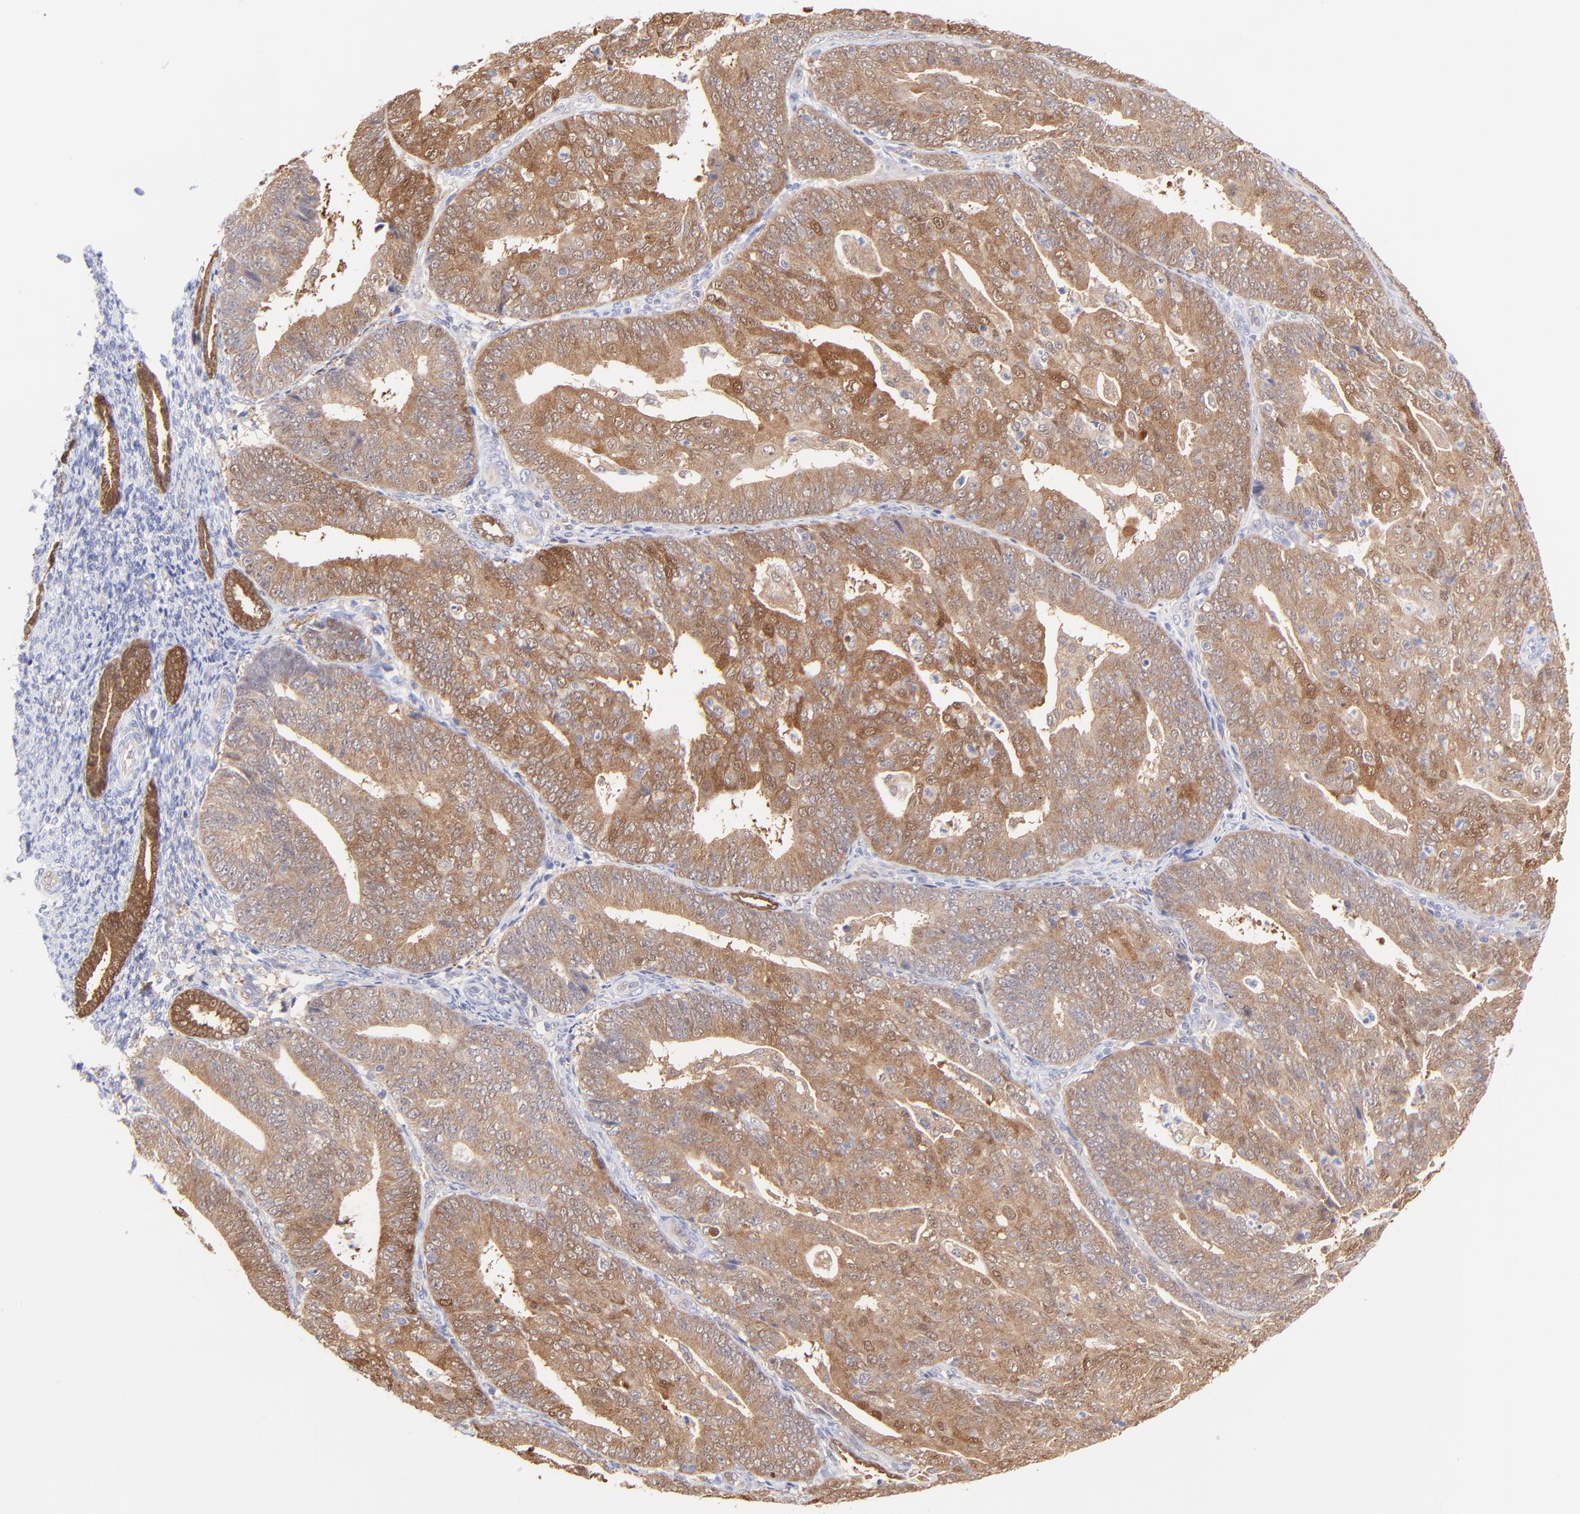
{"staining": {"intensity": "moderate", "quantity": ">75%", "location": "cytoplasmic/membranous"}, "tissue": "endometrial cancer", "cell_type": "Tumor cells", "image_type": "cancer", "snomed": [{"axis": "morphology", "description": "Adenocarcinoma, NOS"}, {"axis": "topography", "description": "Endometrium"}], "caption": "An image of endometrial cancer (adenocarcinoma) stained for a protein shows moderate cytoplasmic/membranous brown staining in tumor cells.", "gene": "HYAL1", "patient": {"sex": "female", "age": 56}}